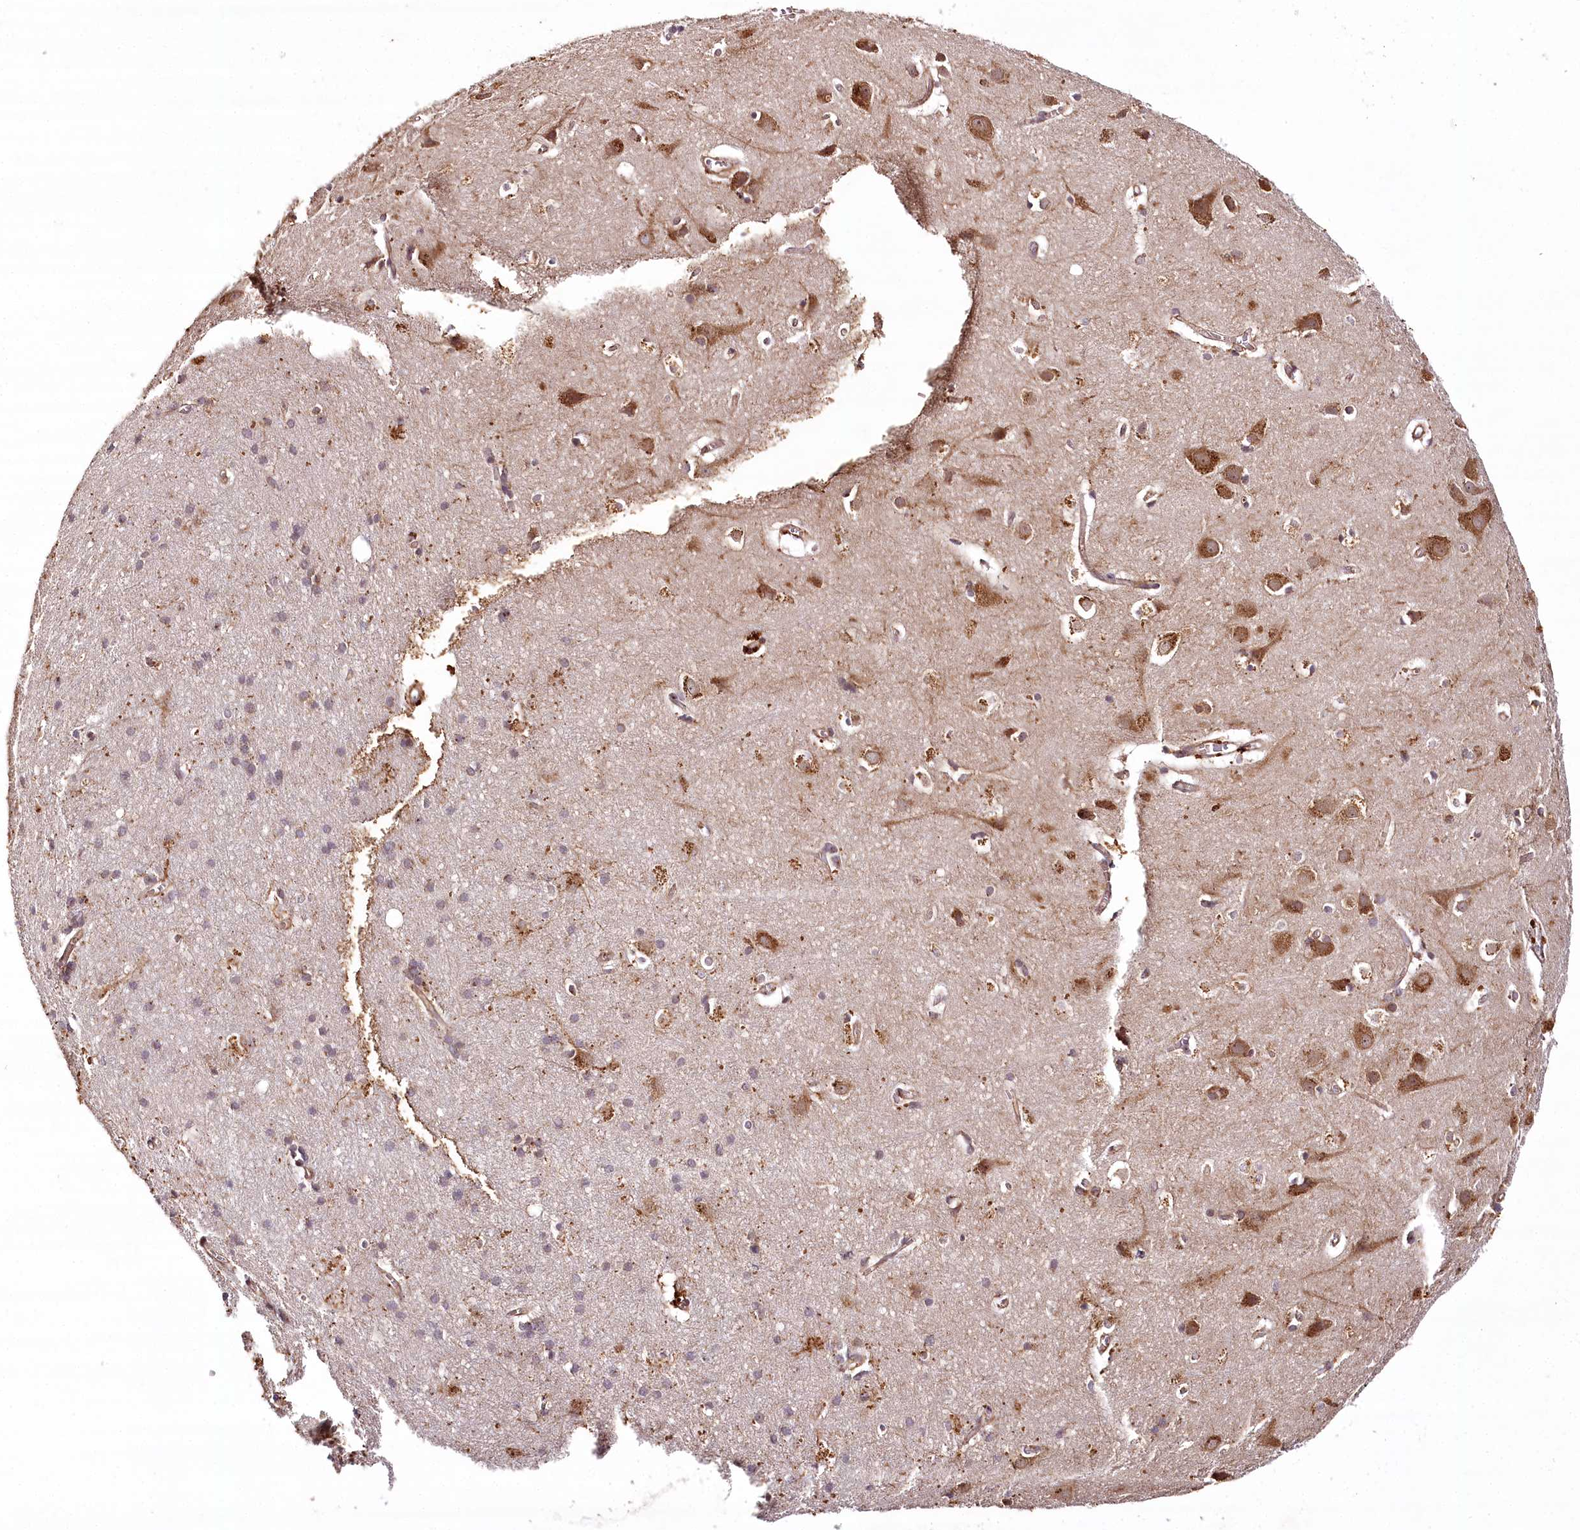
{"staining": {"intensity": "moderate", "quantity": ">75%", "location": "cytoplasmic/membranous"}, "tissue": "cerebral cortex", "cell_type": "Endothelial cells", "image_type": "normal", "snomed": [{"axis": "morphology", "description": "Normal tissue, NOS"}, {"axis": "topography", "description": "Cerebral cortex"}], "caption": "This image shows IHC staining of benign cerebral cortex, with medium moderate cytoplasmic/membranous positivity in about >75% of endothelial cells.", "gene": "COPG1", "patient": {"sex": "male", "age": 54}}